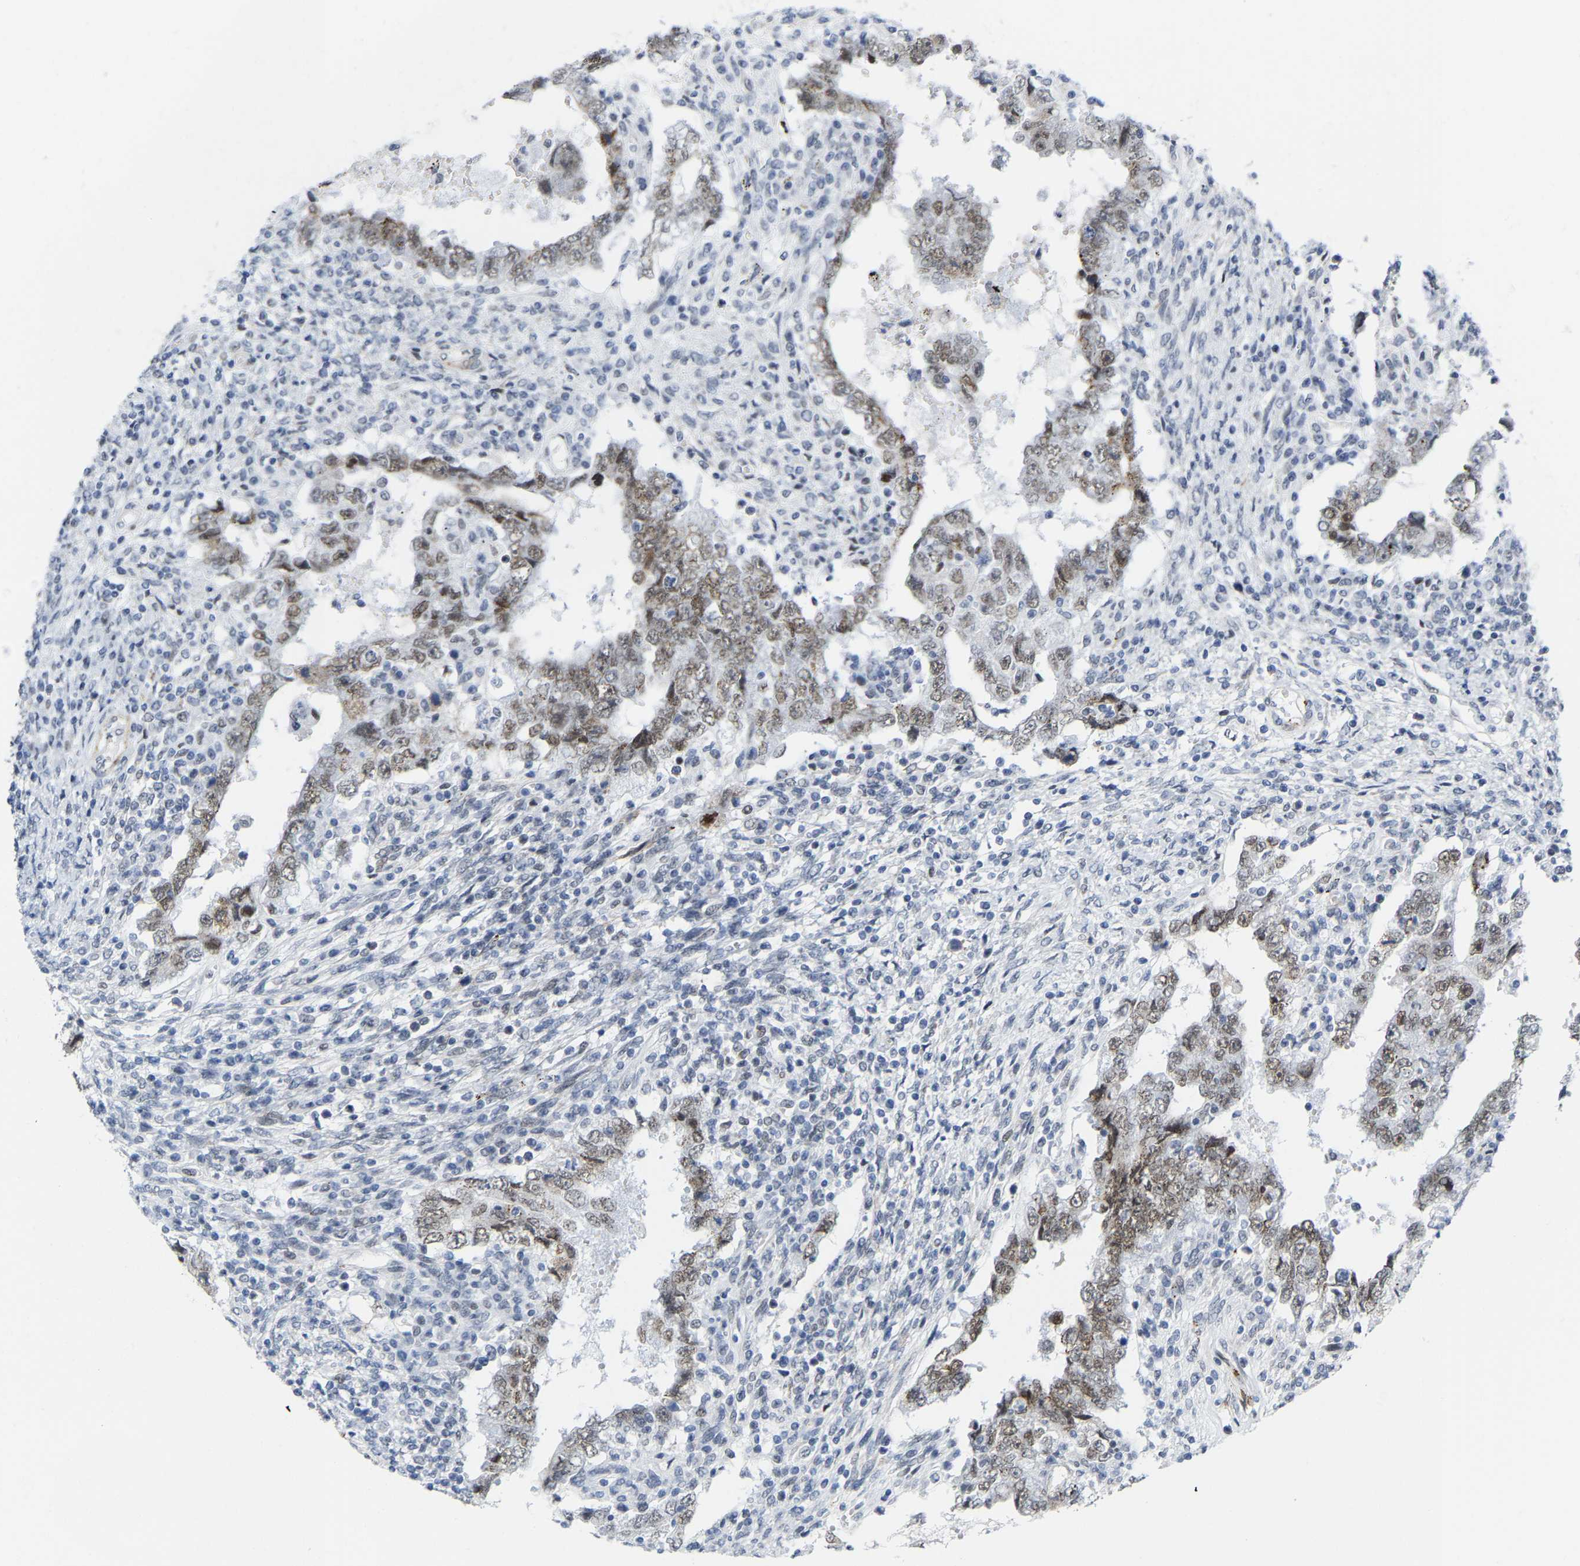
{"staining": {"intensity": "moderate", "quantity": ">75%", "location": "nuclear"}, "tissue": "testis cancer", "cell_type": "Tumor cells", "image_type": "cancer", "snomed": [{"axis": "morphology", "description": "Carcinoma, Embryonal, NOS"}, {"axis": "topography", "description": "Testis"}], "caption": "IHC (DAB (3,3'-diaminobenzidine)) staining of testis cancer (embryonal carcinoma) shows moderate nuclear protein expression in about >75% of tumor cells.", "gene": "FAM180A", "patient": {"sex": "male", "age": 26}}